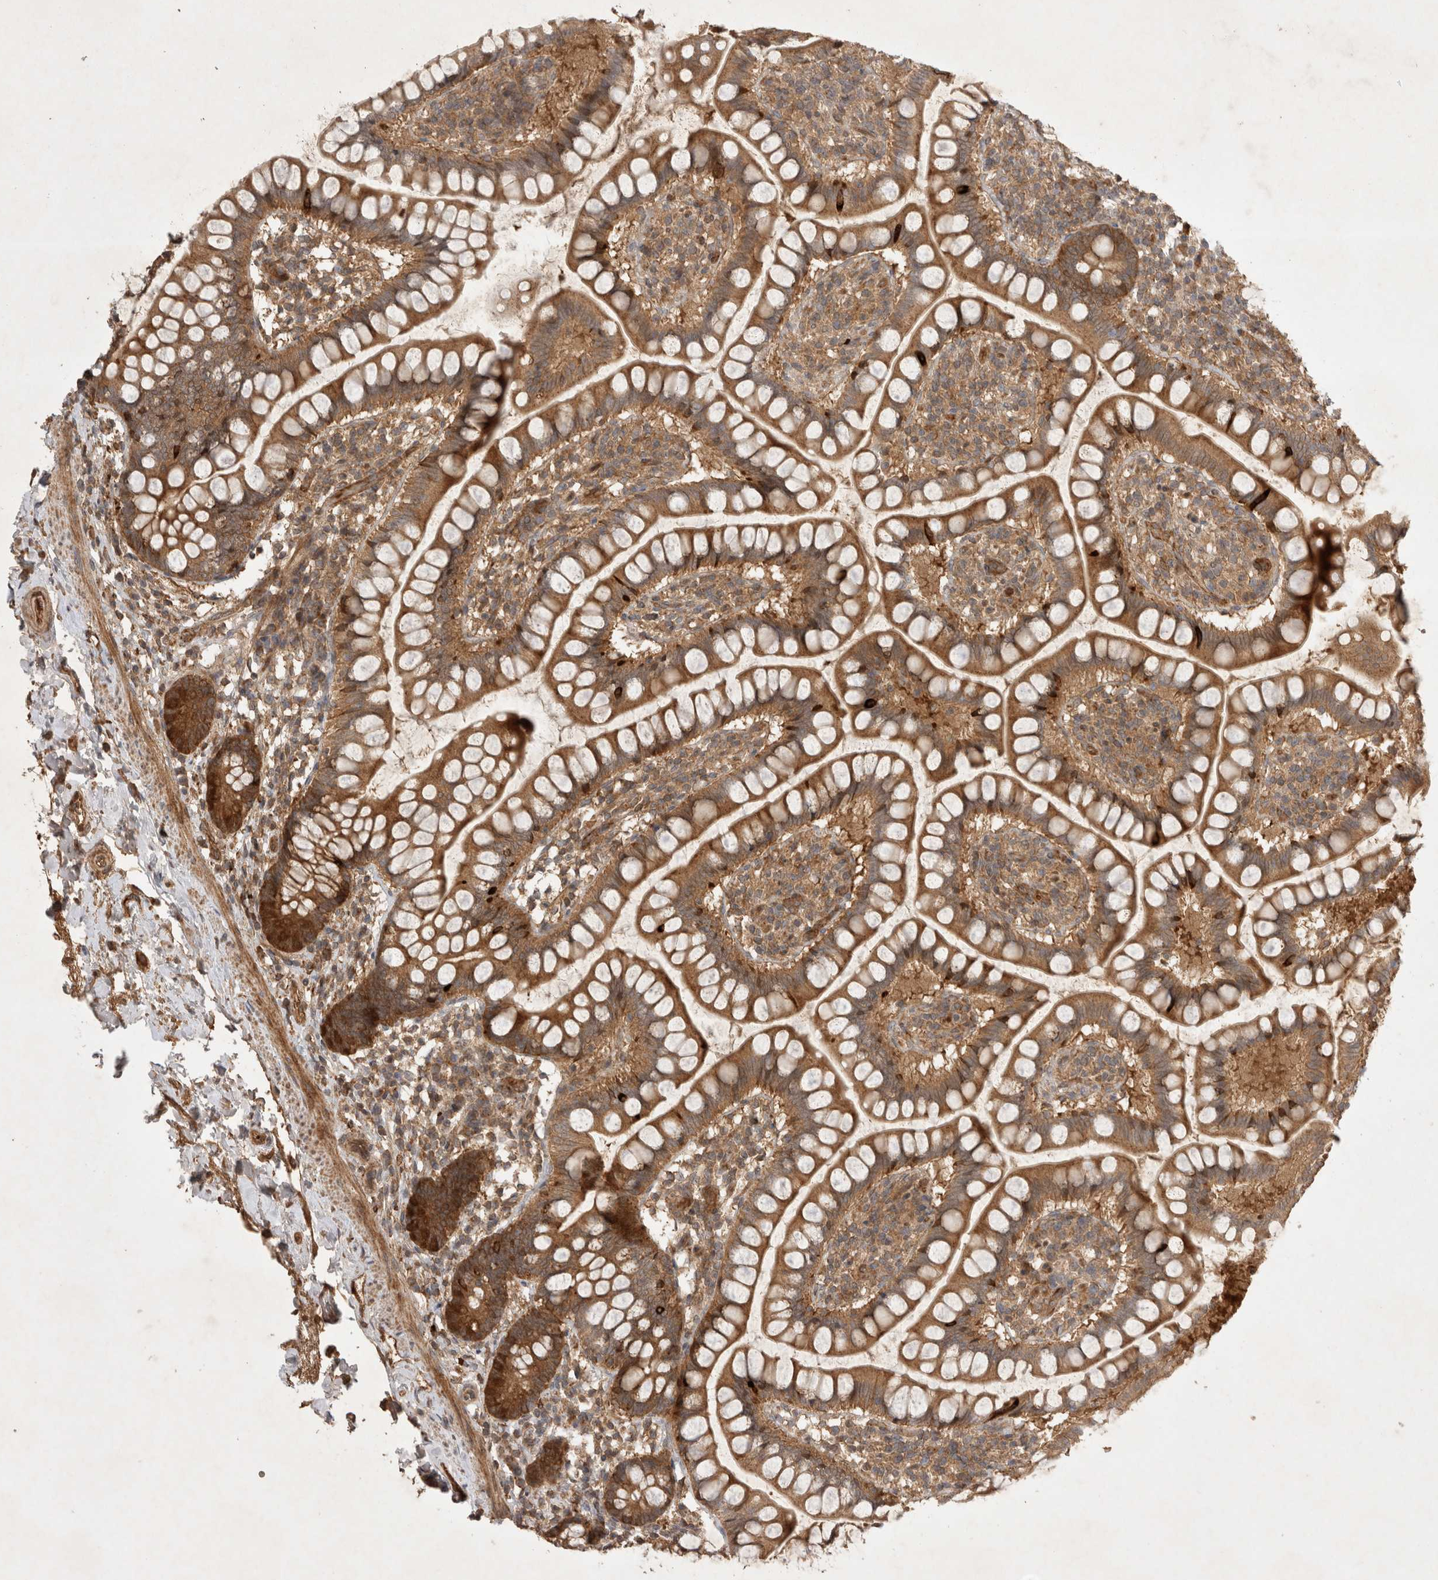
{"staining": {"intensity": "moderate", "quantity": ">75%", "location": "cytoplasmic/membranous"}, "tissue": "small intestine", "cell_type": "Glandular cells", "image_type": "normal", "snomed": [{"axis": "morphology", "description": "Normal tissue, NOS"}, {"axis": "topography", "description": "Small intestine"}], "caption": "This histopathology image shows IHC staining of normal small intestine, with medium moderate cytoplasmic/membranous expression in approximately >75% of glandular cells.", "gene": "FAM221A", "patient": {"sex": "female", "age": 84}}